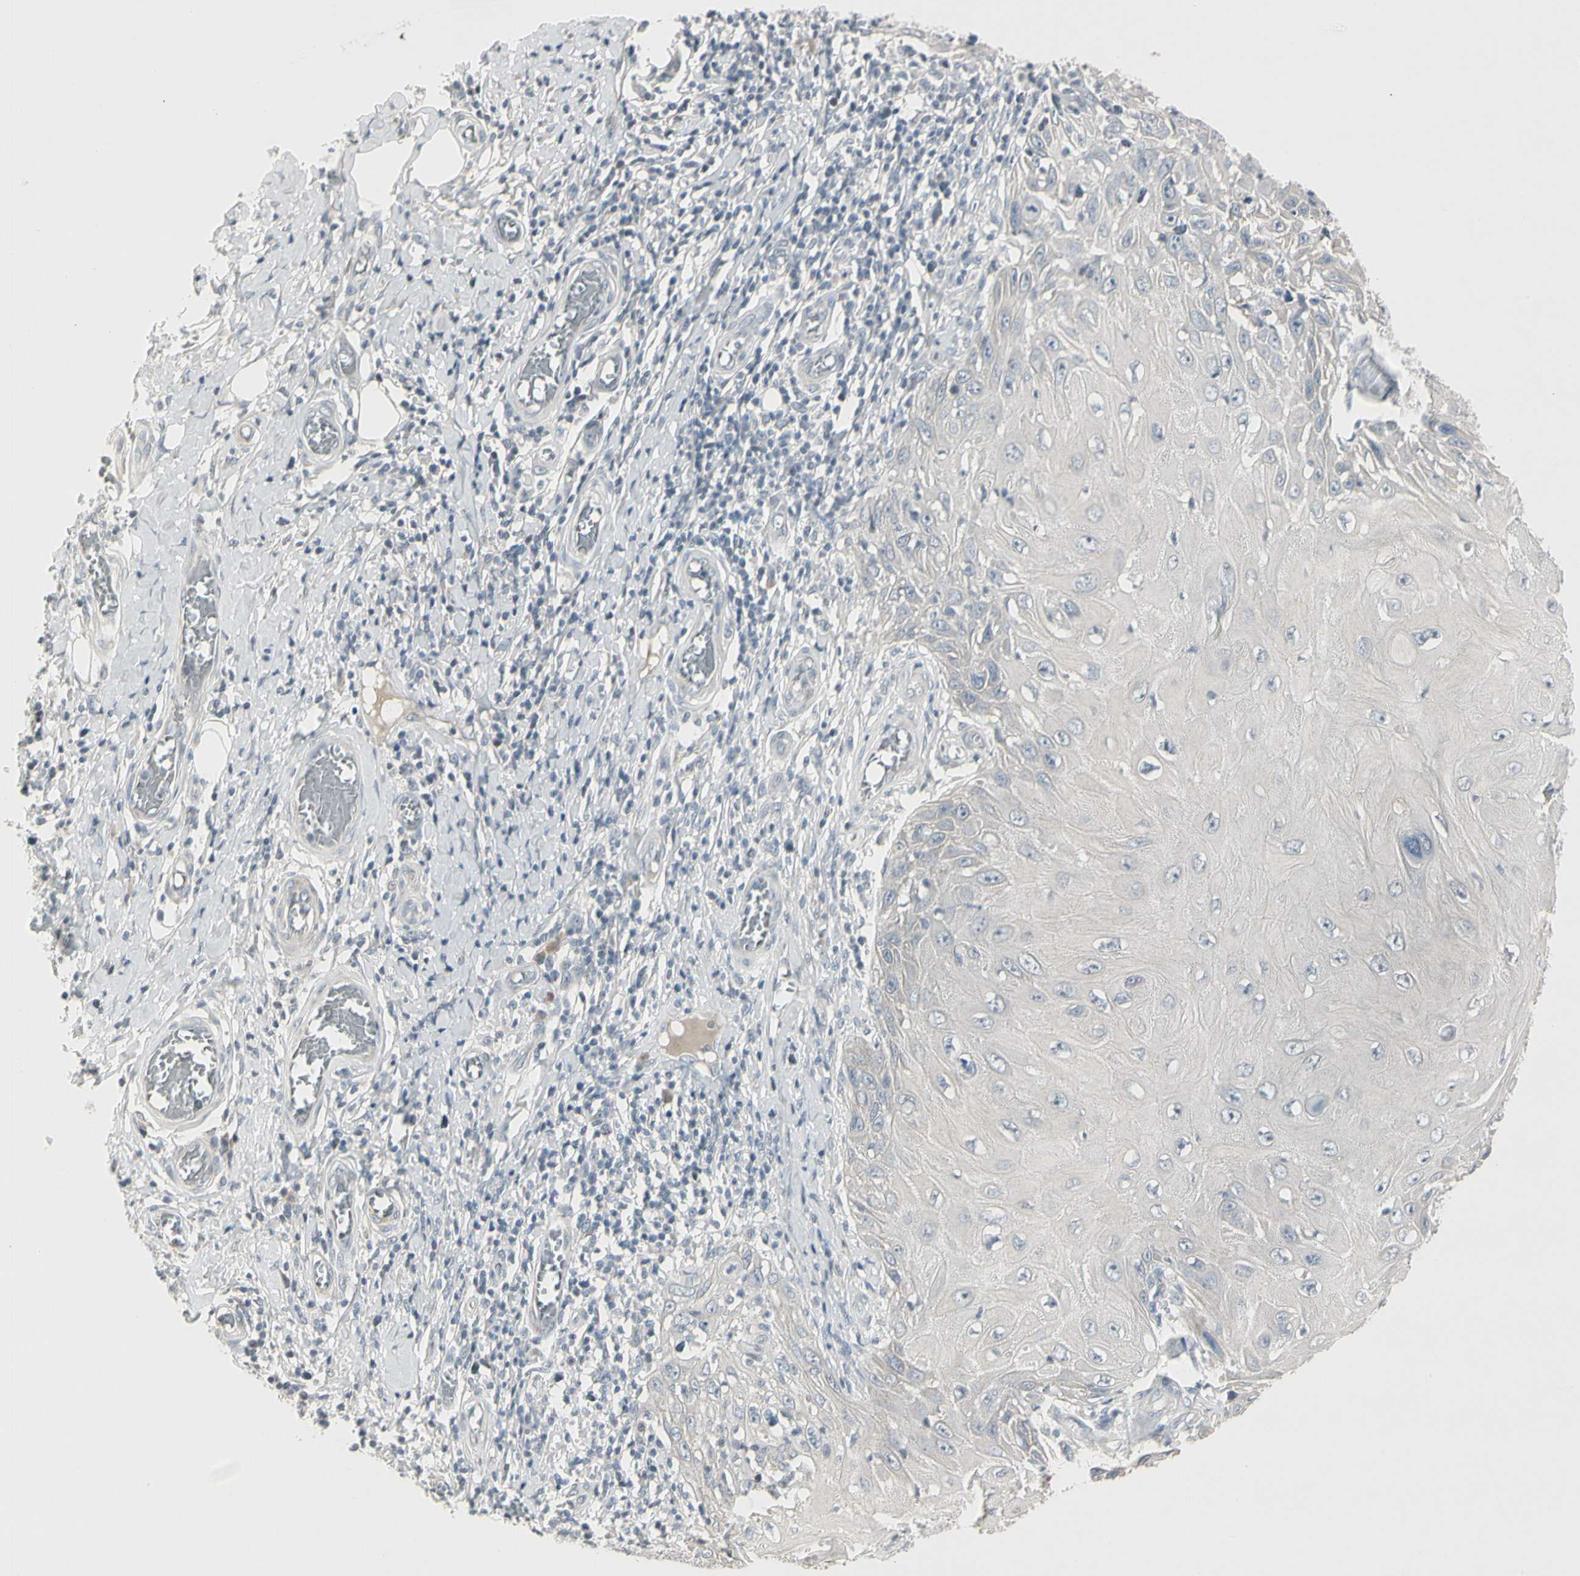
{"staining": {"intensity": "negative", "quantity": "none", "location": "none"}, "tissue": "skin cancer", "cell_type": "Tumor cells", "image_type": "cancer", "snomed": [{"axis": "morphology", "description": "Squamous cell carcinoma, NOS"}, {"axis": "topography", "description": "Skin"}], "caption": "This is a micrograph of IHC staining of skin squamous cell carcinoma, which shows no staining in tumor cells.", "gene": "DMPK", "patient": {"sex": "female", "age": 73}}